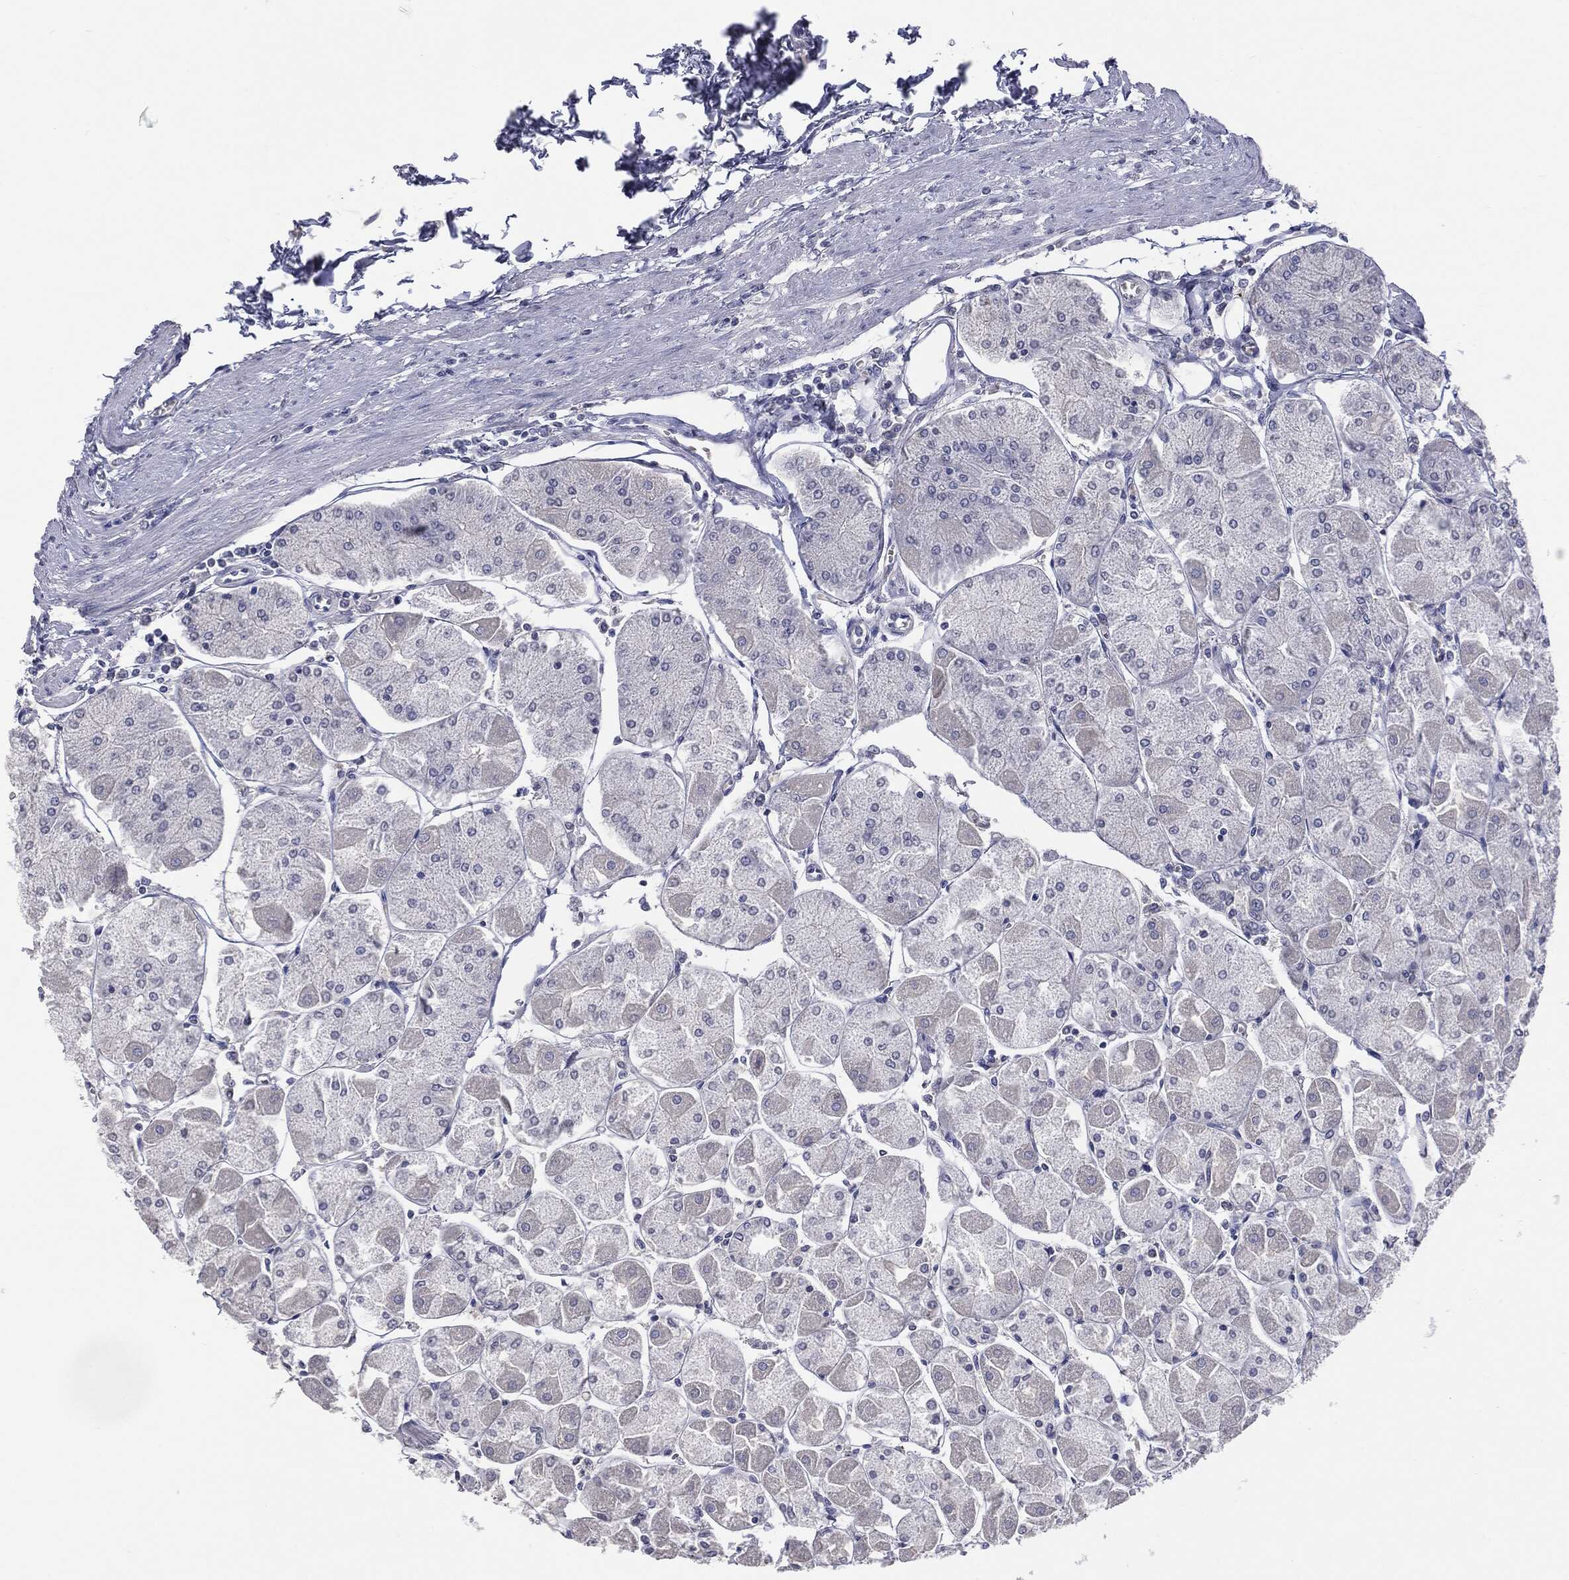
{"staining": {"intensity": "negative", "quantity": "none", "location": "none"}, "tissue": "stomach", "cell_type": "Glandular cells", "image_type": "normal", "snomed": [{"axis": "morphology", "description": "Normal tissue, NOS"}, {"axis": "topography", "description": "Stomach"}], "caption": "This is a histopathology image of immunohistochemistry staining of normal stomach, which shows no positivity in glandular cells.", "gene": "TSHB", "patient": {"sex": "male", "age": 70}}